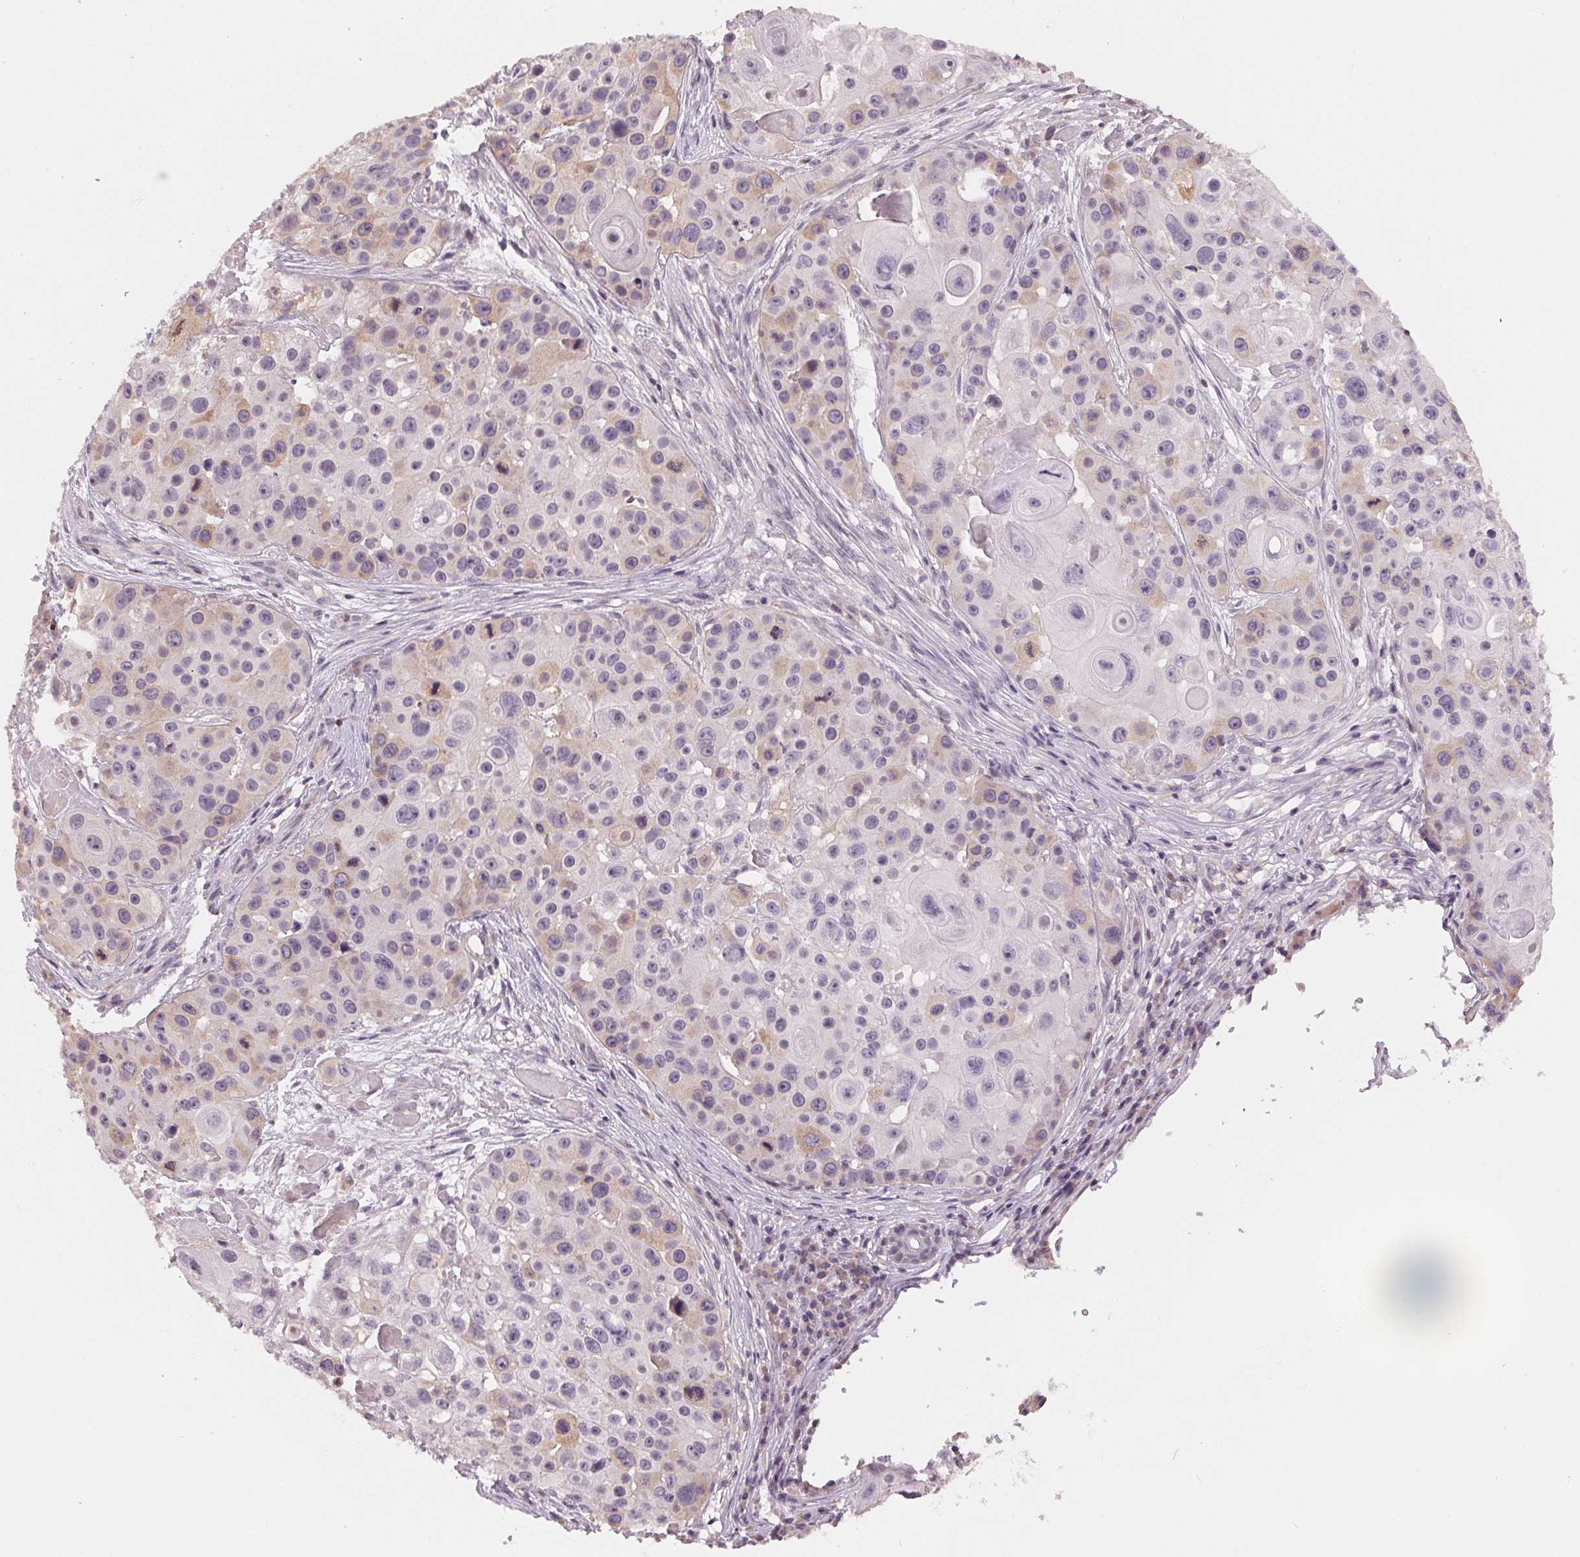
{"staining": {"intensity": "weak", "quantity": "<25%", "location": "cytoplasmic/membranous"}, "tissue": "skin cancer", "cell_type": "Tumor cells", "image_type": "cancer", "snomed": [{"axis": "morphology", "description": "Squamous cell carcinoma, NOS"}, {"axis": "topography", "description": "Skin"}], "caption": "There is no significant expression in tumor cells of skin cancer.", "gene": "AQP8", "patient": {"sex": "male", "age": 92}}